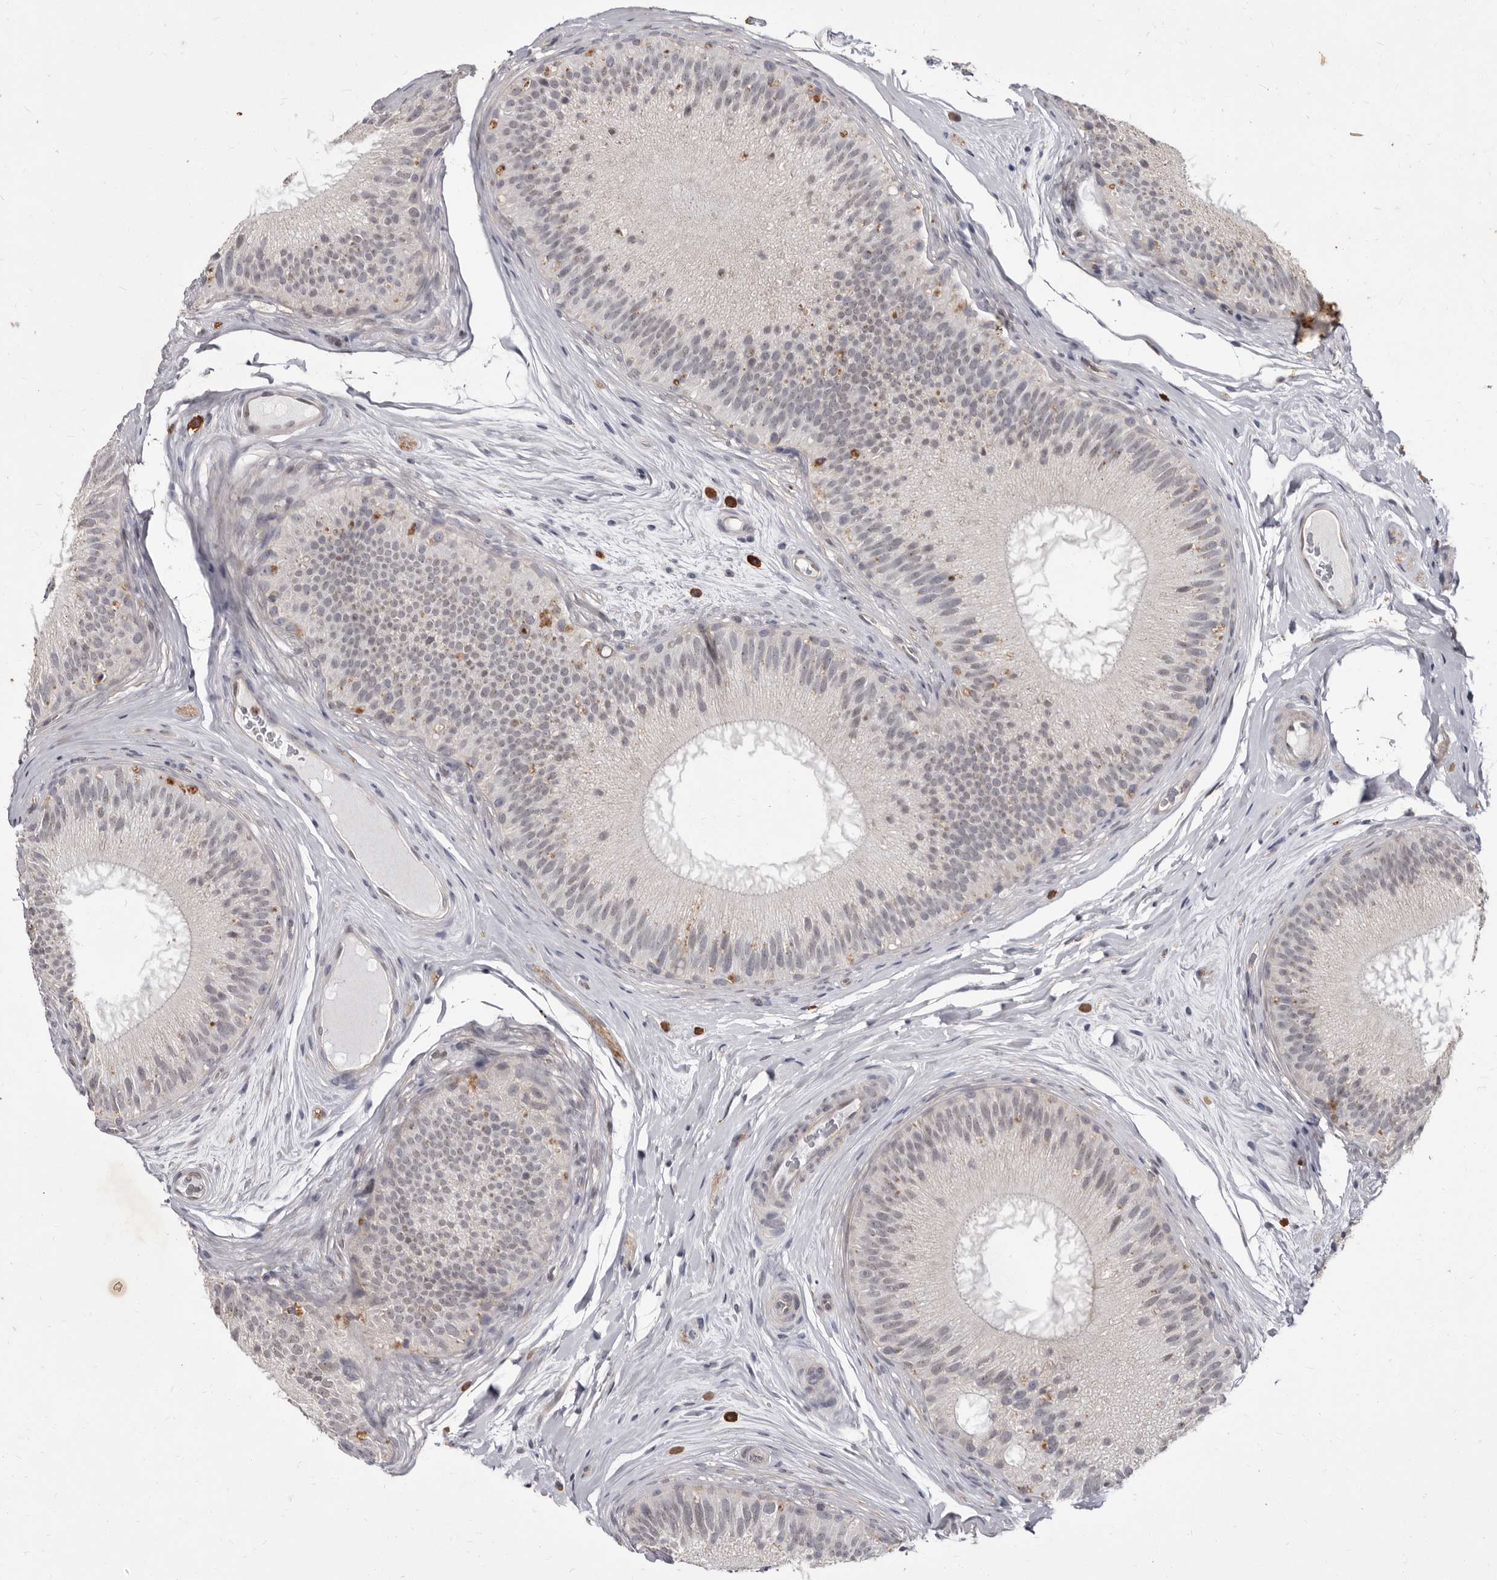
{"staining": {"intensity": "moderate", "quantity": "<25%", "location": "cytoplasmic/membranous"}, "tissue": "epididymis", "cell_type": "Glandular cells", "image_type": "normal", "snomed": [{"axis": "morphology", "description": "Normal tissue, NOS"}, {"axis": "topography", "description": "Epididymis"}], "caption": "IHC (DAB) staining of unremarkable epididymis displays moderate cytoplasmic/membranous protein expression in approximately <25% of glandular cells. (brown staining indicates protein expression, while blue staining denotes nuclei).", "gene": "ACLY", "patient": {"sex": "male", "age": 45}}